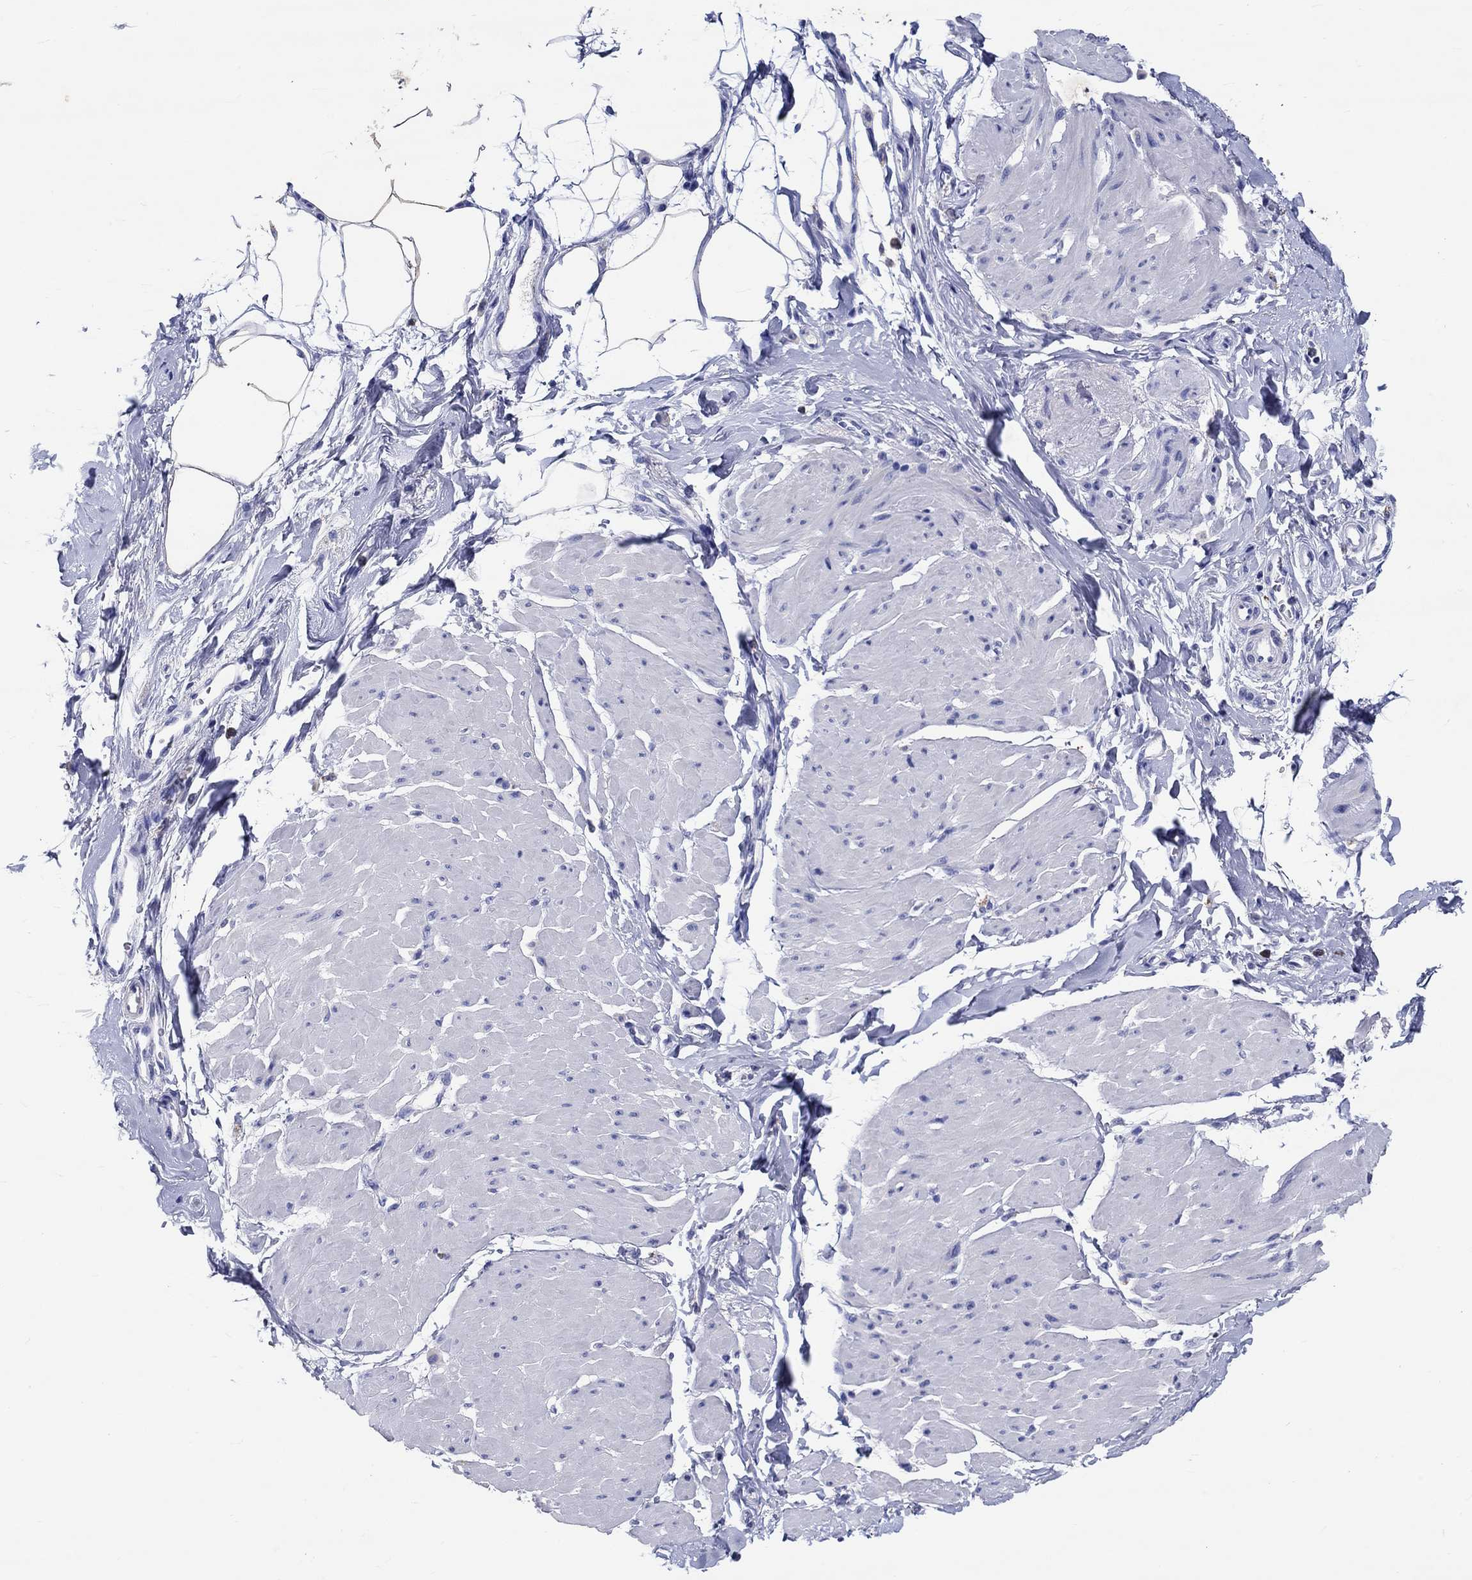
{"staining": {"intensity": "negative", "quantity": "none", "location": "none"}, "tissue": "smooth muscle", "cell_type": "Smooth muscle cells", "image_type": "normal", "snomed": [{"axis": "morphology", "description": "Normal tissue, NOS"}, {"axis": "topography", "description": "Adipose tissue"}, {"axis": "topography", "description": "Smooth muscle"}, {"axis": "topography", "description": "Peripheral nerve tissue"}], "caption": "IHC photomicrograph of benign smooth muscle: human smooth muscle stained with DAB (3,3'-diaminobenzidine) exhibits no significant protein expression in smooth muscle cells. (DAB (3,3'-diaminobenzidine) IHC visualized using brightfield microscopy, high magnification).", "gene": "EPX", "patient": {"sex": "male", "age": 83}}